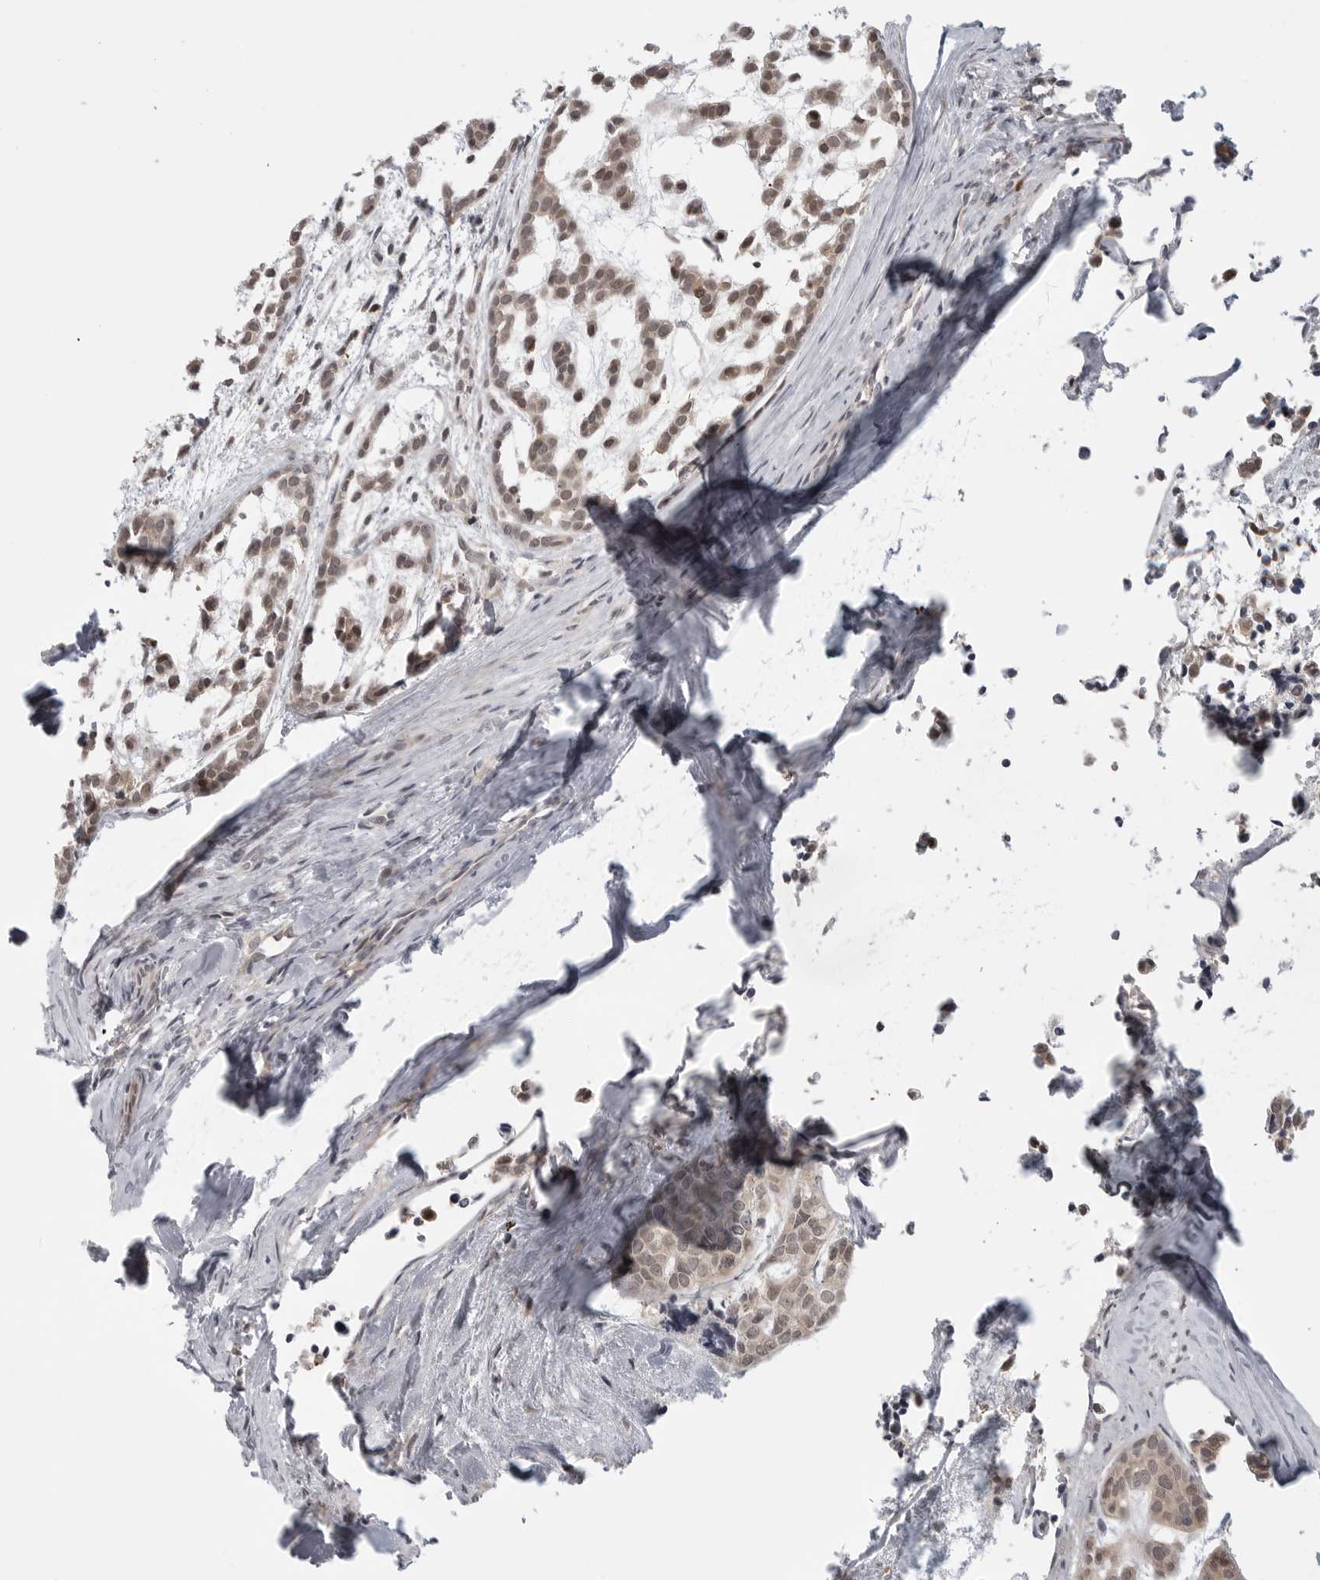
{"staining": {"intensity": "weak", "quantity": ">75%", "location": "nuclear"}, "tissue": "head and neck cancer", "cell_type": "Tumor cells", "image_type": "cancer", "snomed": [{"axis": "morphology", "description": "Adenocarcinoma, NOS"}, {"axis": "morphology", "description": "Adenoma, NOS"}, {"axis": "topography", "description": "Head-Neck"}], "caption": "Head and neck cancer (adenoma) stained with a brown dye exhibits weak nuclear positive positivity in approximately >75% of tumor cells.", "gene": "CTIF", "patient": {"sex": "female", "age": 55}}